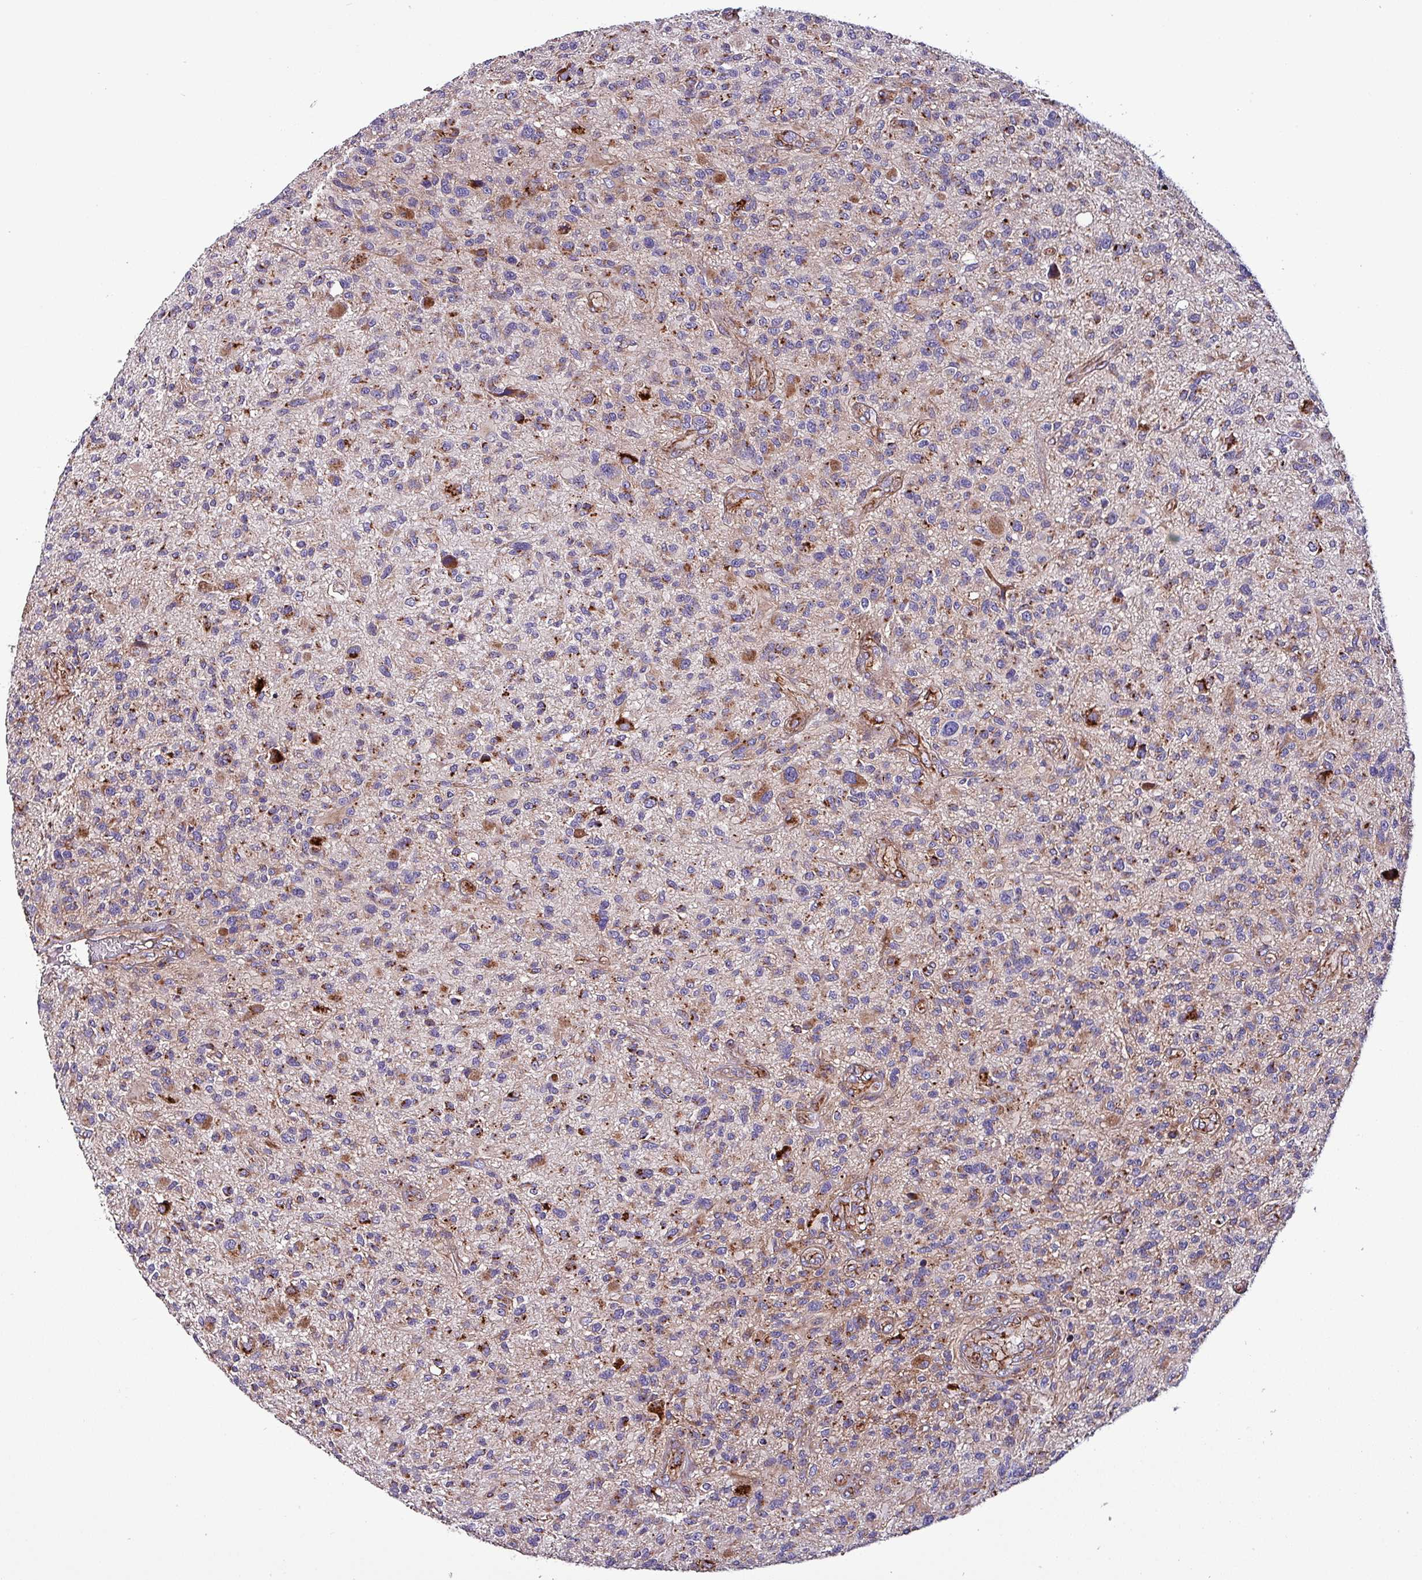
{"staining": {"intensity": "weak", "quantity": "<25%", "location": "cytoplasmic/membranous"}, "tissue": "glioma", "cell_type": "Tumor cells", "image_type": "cancer", "snomed": [{"axis": "morphology", "description": "Glioma, malignant, High grade"}, {"axis": "topography", "description": "Brain"}], "caption": "DAB (3,3'-diaminobenzidine) immunohistochemical staining of high-grade glioma (malignant) reveals no significant positivity in tumor cells.", "gene": "VAMP4", "patient": {"sex": "male", "age": 47}}